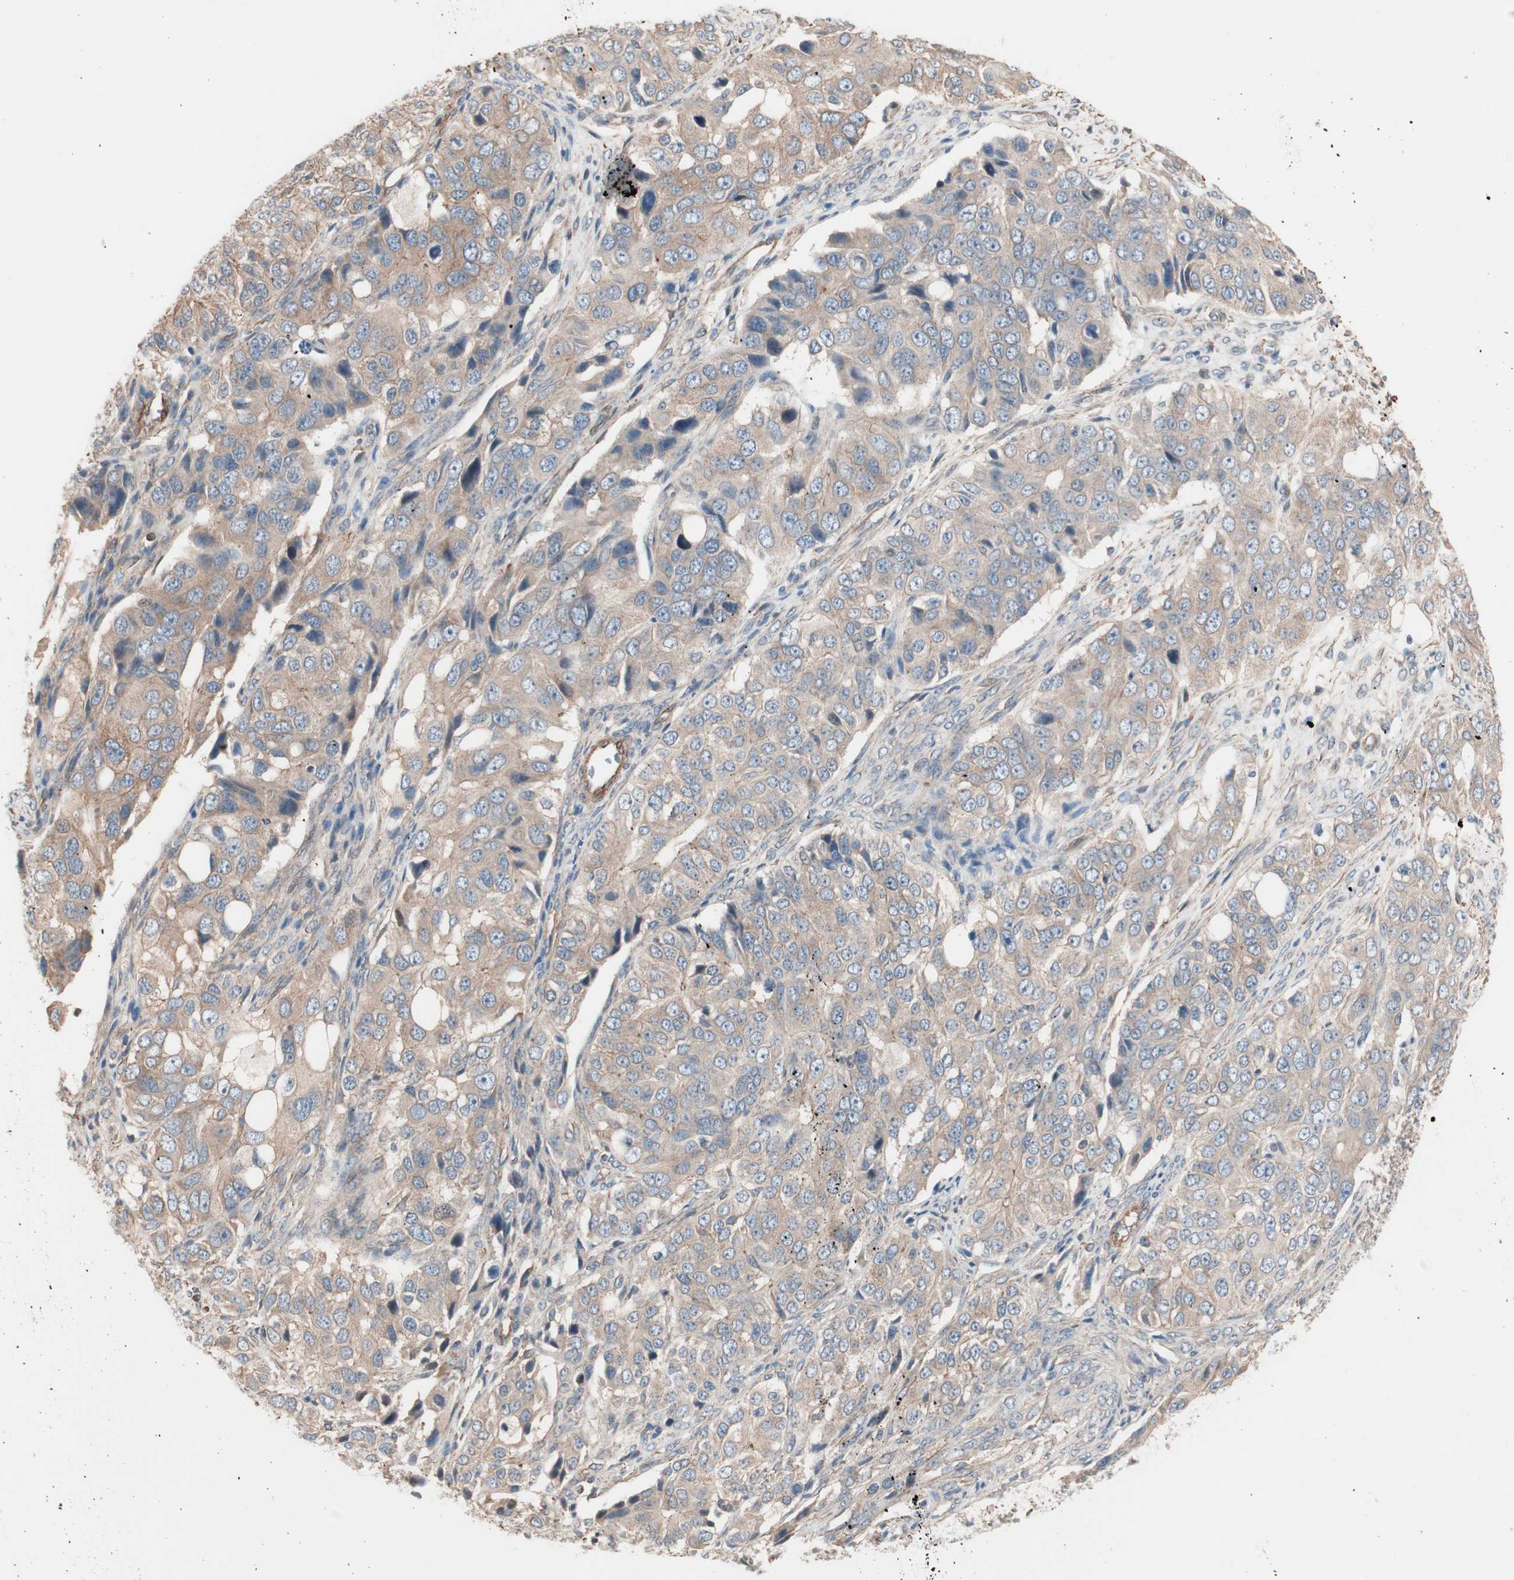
{"staining": {"intensity": "weak", "quantity": ">75%", "location": "cytoplasmic/membranous"}, "tissue": "ovarian cancer", "cell_type": "Tumor cells", "image_type": "cancer", "snomed": [{"axis": "morphology", "description": "Carcinoma, endometroid"}, {"axis": "topography", "description": "Ovary"}], "caption": "About >75% of tumor cells in human ovarian endometroid carcinoma reveal weak cytoplasmic/membranous protein expression as visualized by brown immunohistochemical staining.", "gene": "ALG5", "patient": {"sex": "female", "age": 51}}